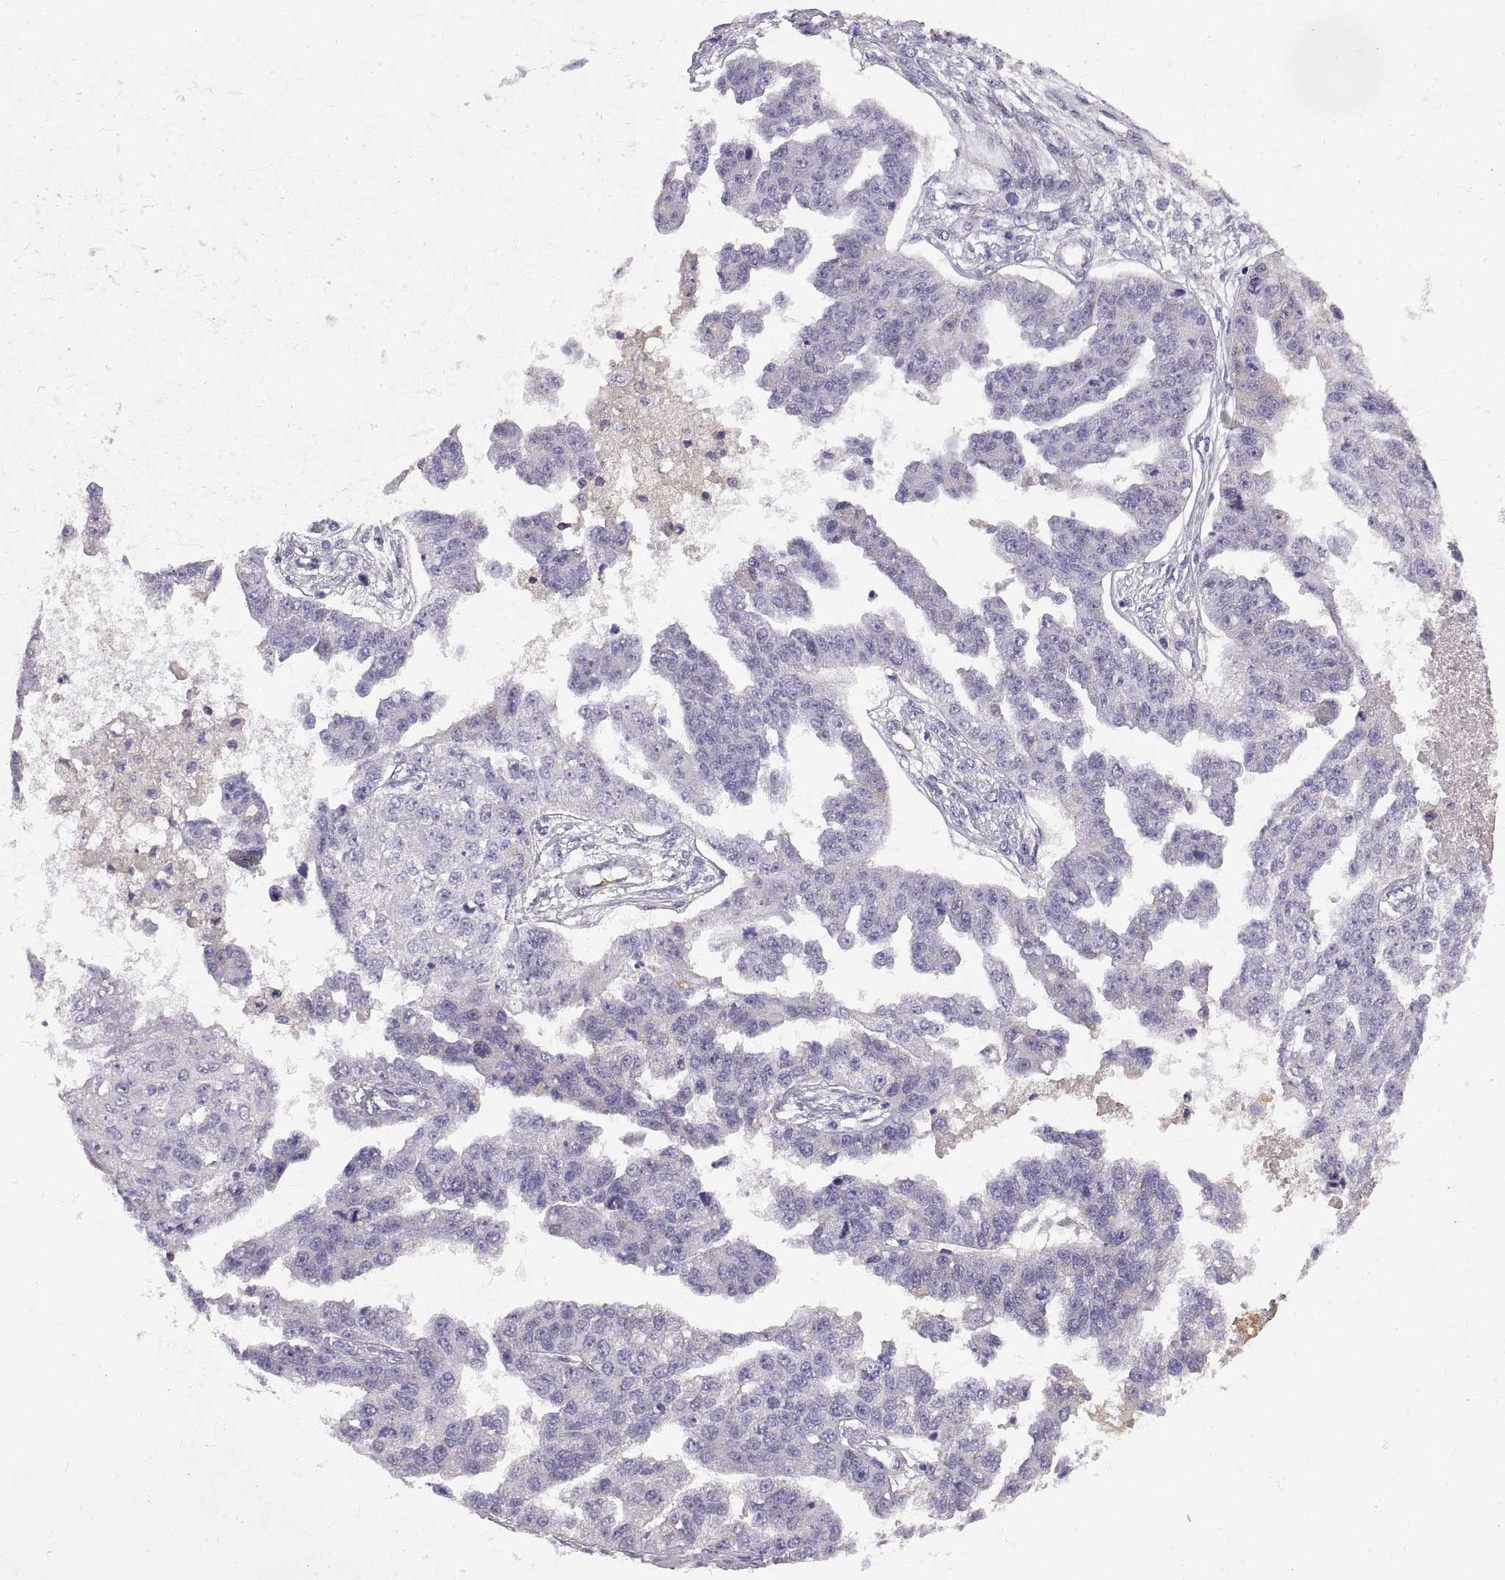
{"staining": {"intensity": "negative", "quantity": "none", "location": "none"}, "tissue": "ovarian cancer", "cell_type": "Tumor cells", "image_type": "cancer", "snomed": [{"axis": "morphology", "description": "Cystadenocarcinoma, serous, NOS"}, {"axis": "topography", "description": "Ovary"}], "caption": "Immunohistochemistry histopathology image of serous cystadenocarcinoma (ovarian) stained for a protein (brown), which exhibits no staining in tumor cells.", "gene": "ADAM32", "patient": {"sex": "female", "age": 58}}